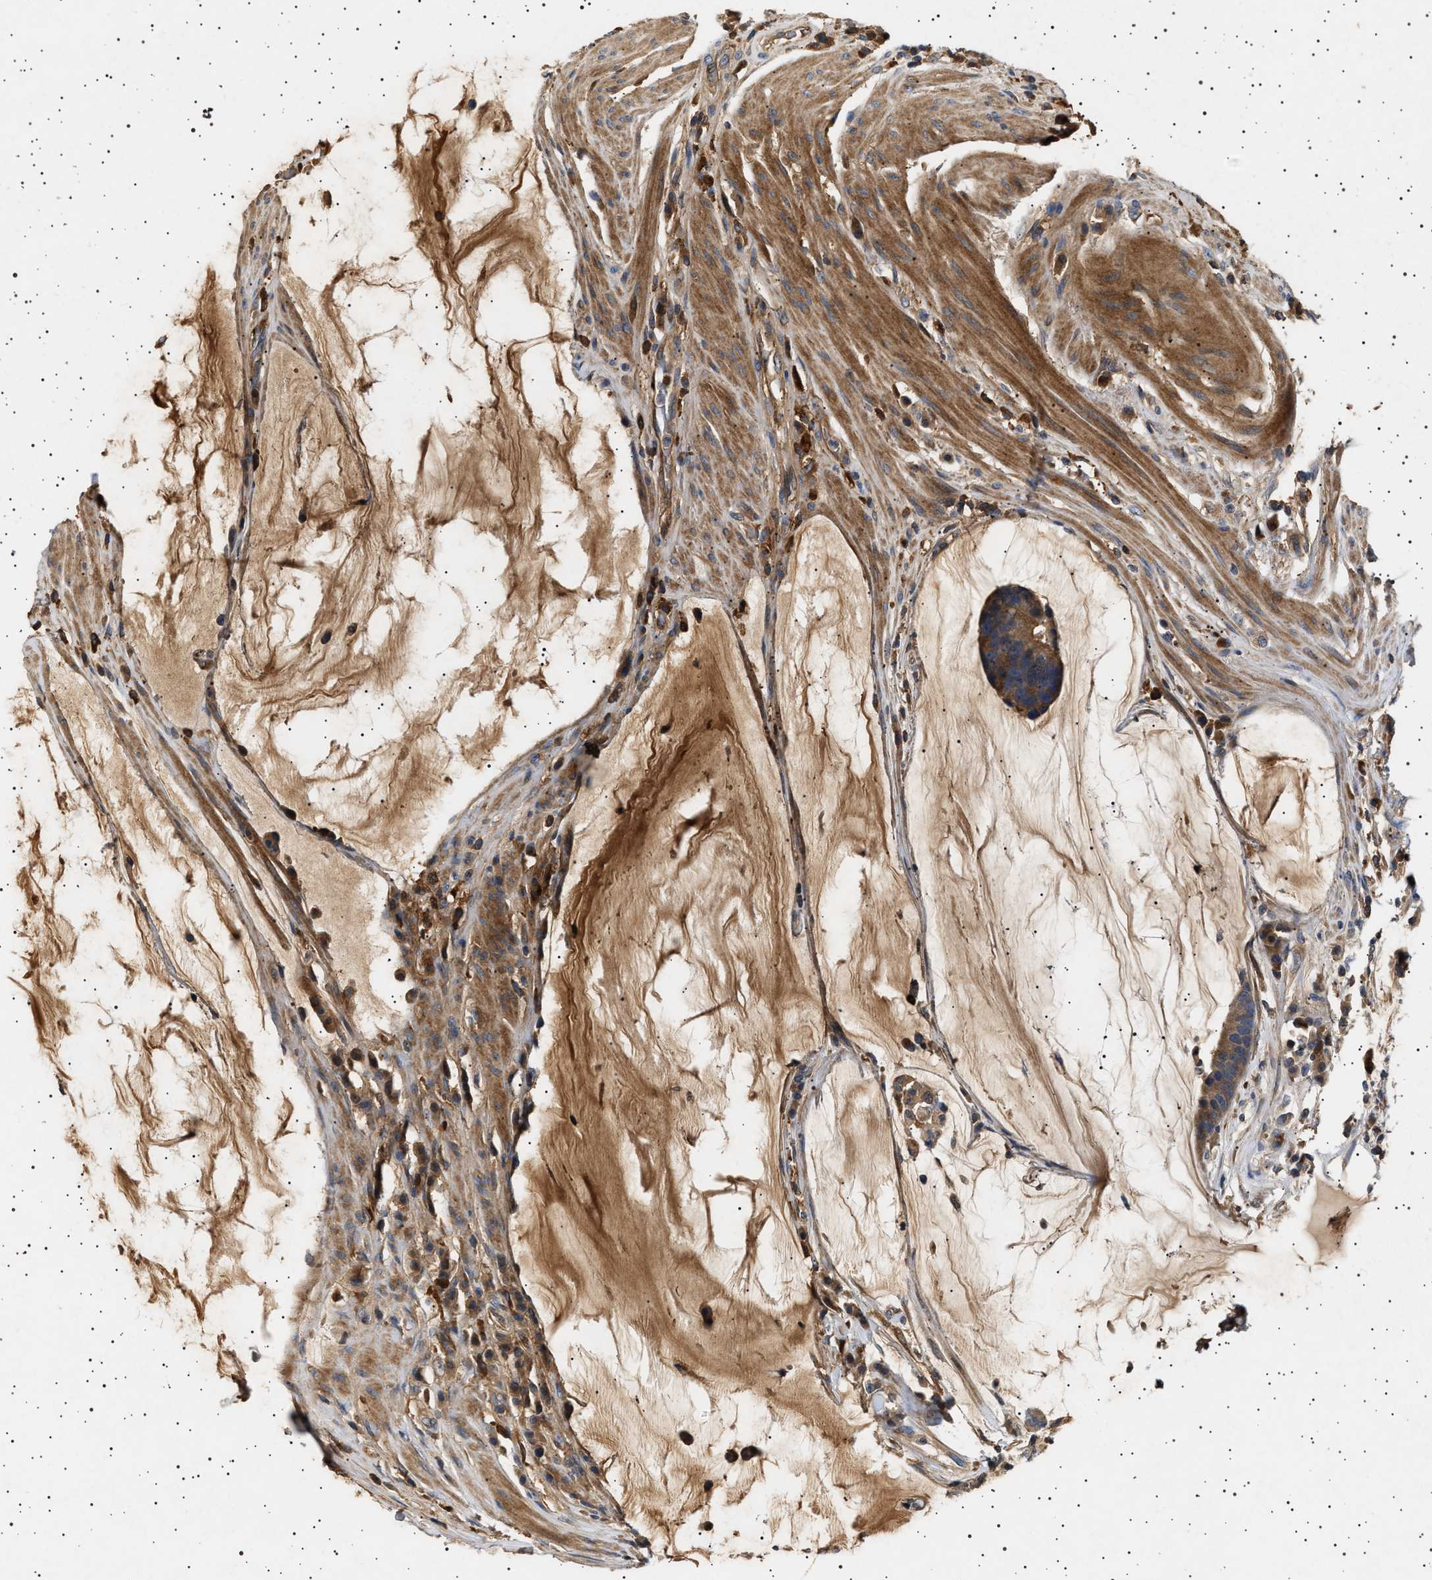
{"staining": {"intensity": "weak", "quantity": "25%-75%", "location": "cytoplasmic/membranous"}, "tissue": "colorectal cancer", "cell_type": "Tumor cells", "image_type": "cancer", "snomed": [{"axis": "morphology", "description": "Adenocarcinoma, NOS"}, {"axis": "topography", "description": "Rectum"}], "caption": "Immunohistochemistry (IHC) (DAB (3,3'-diaminobenzidine)) staining of human adenocarcinoma (colorectal) demonstrates weak cytoplasmic/membranous protein expression in approximately 25%-75% of tumor cells.", "gene": "FICD", "patient": {"sex": "female", "age": 89}}